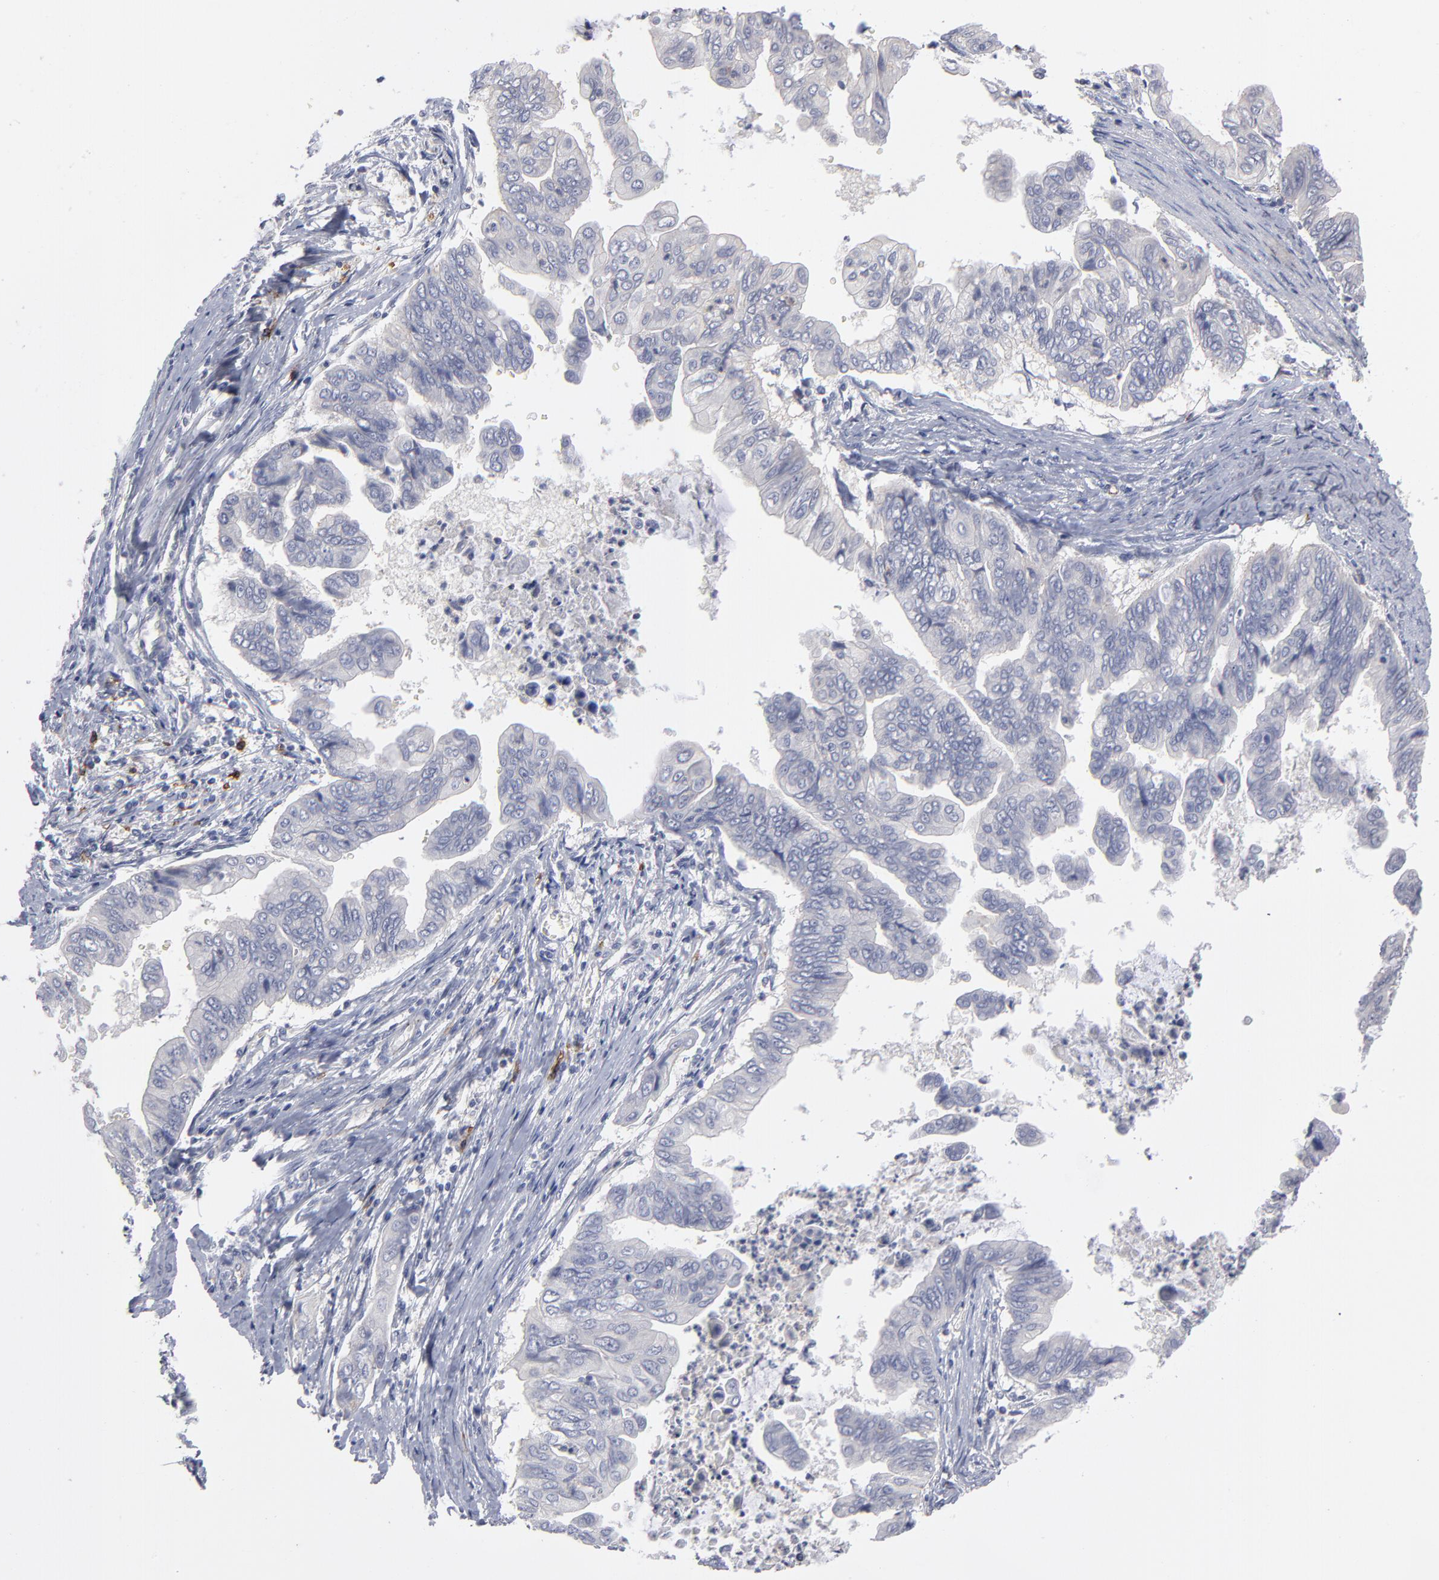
{"staining": {"intensity": "negative", "quantity": "none", "location": "none"}, "tissue": "stomach cancer", "cell_type": "Tumor cells", "image_type": "cancer", "snomed": [{"axis": "morphology", "description": "Adenocarcinoma, NOS"}, {"axis": "topography", "description": "Stomach, upper"}], "caption": "Immunohistochemistry (IHC) of human stomach adenocarcinoma reveals no expression in tumor cells.", "gene": "CCR3", "patient": {"sex": "male", "age": 80}}